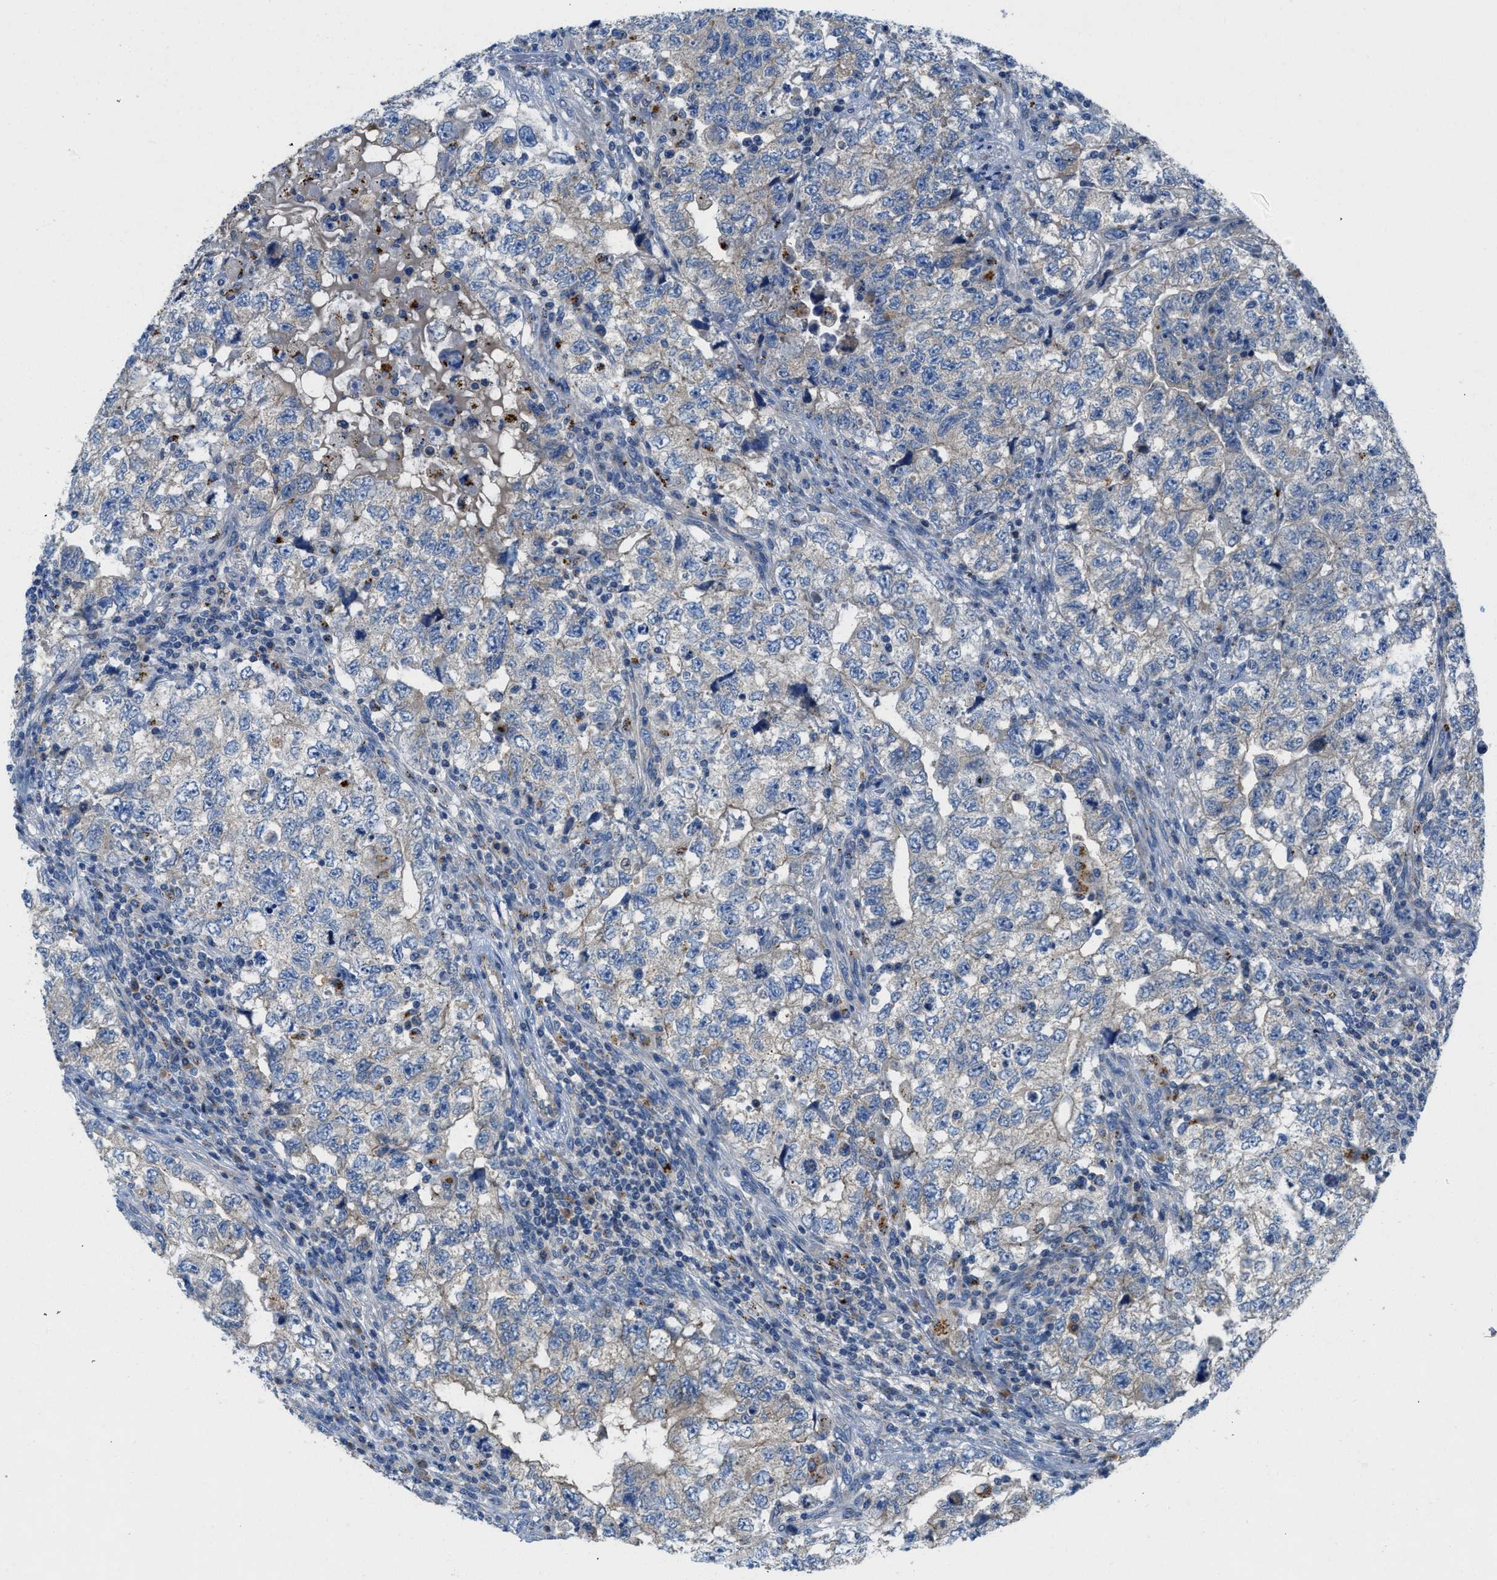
{"staining": {"intensity": "negative", "quantity": "none", "location": "none"}, "tissue": "testis cancer", "cell_type": "Tumor cells", "image_type": "cancer", "snomed": [{"axis": "morphology", "description": "Carcinoma, Embryonal, NOS"}, {"axis": "topography", "description": "Testis"}], "caption": "This is an IHC micrograph of human testis embryonal carcinoma. There is no expression in tumor cells.", "gene": "TMEM248", "patient": {"sex": "male", "age": 36}}